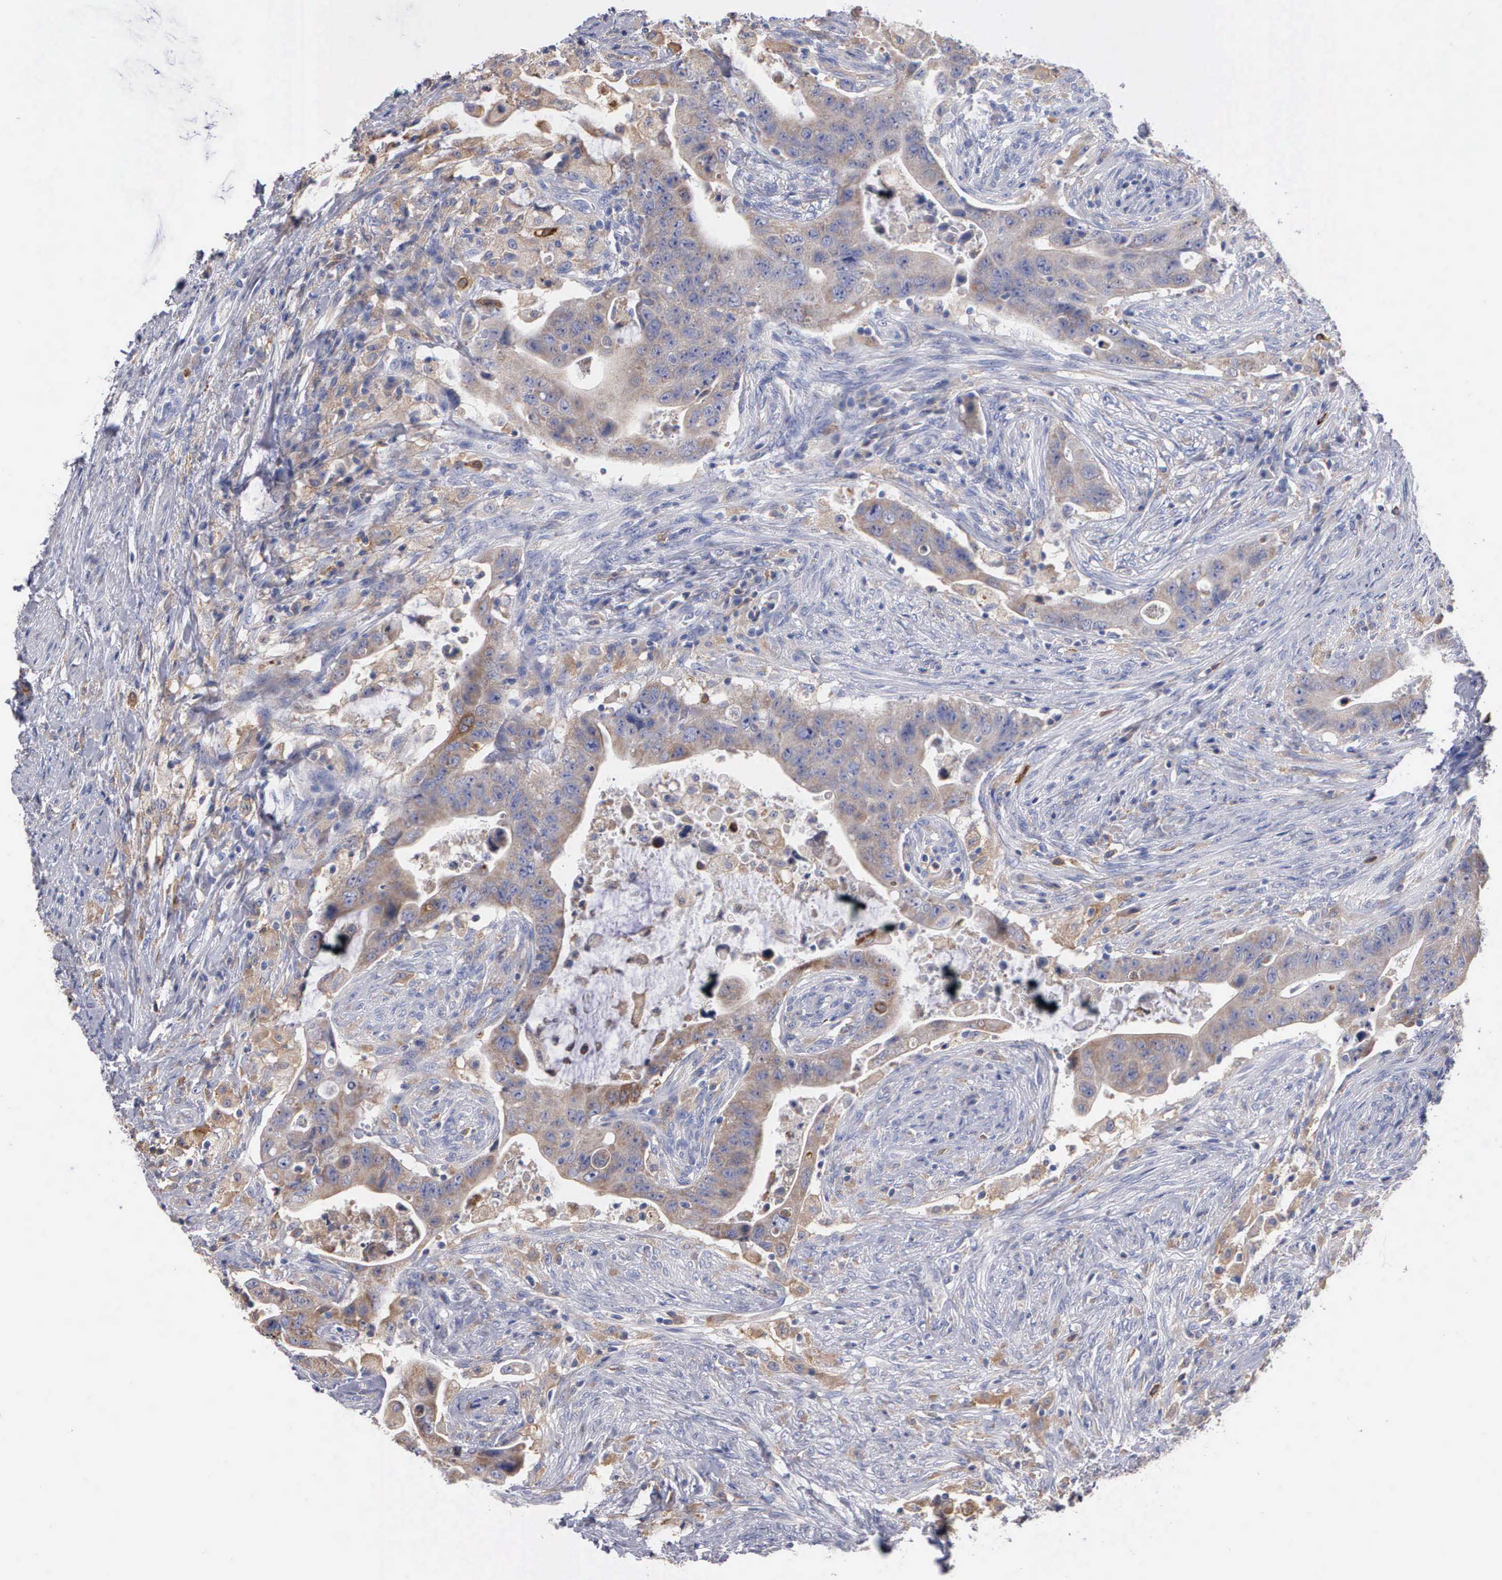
{"staining": {"intensity": "weak", "quantity": ">75%", "location": "cytoplasmic/membranous"}, "tissue": "colorectal cancer", "cell_type": "Tumor cells", "image_type": "cancer", "snomed": [{"axis": "morphology", "description": "Adenocarcinoma, NOS"}, {"axis": "topography", "description": "Rectum"}], "caption": "DAB (3,3'-diaminobenzidine) immunohistochemical staining of human colorectal cancer (adenocarcinoma) exhibits weak cytoplasmic/membranous protein positivity in about >75% of tumor cells. (DAB (3,3'-diaminobenzidine) IHC with brightfield microscopy, high magnification).", "gene": "PTGS2", "patient": {"sex": "female", "age": 71}}